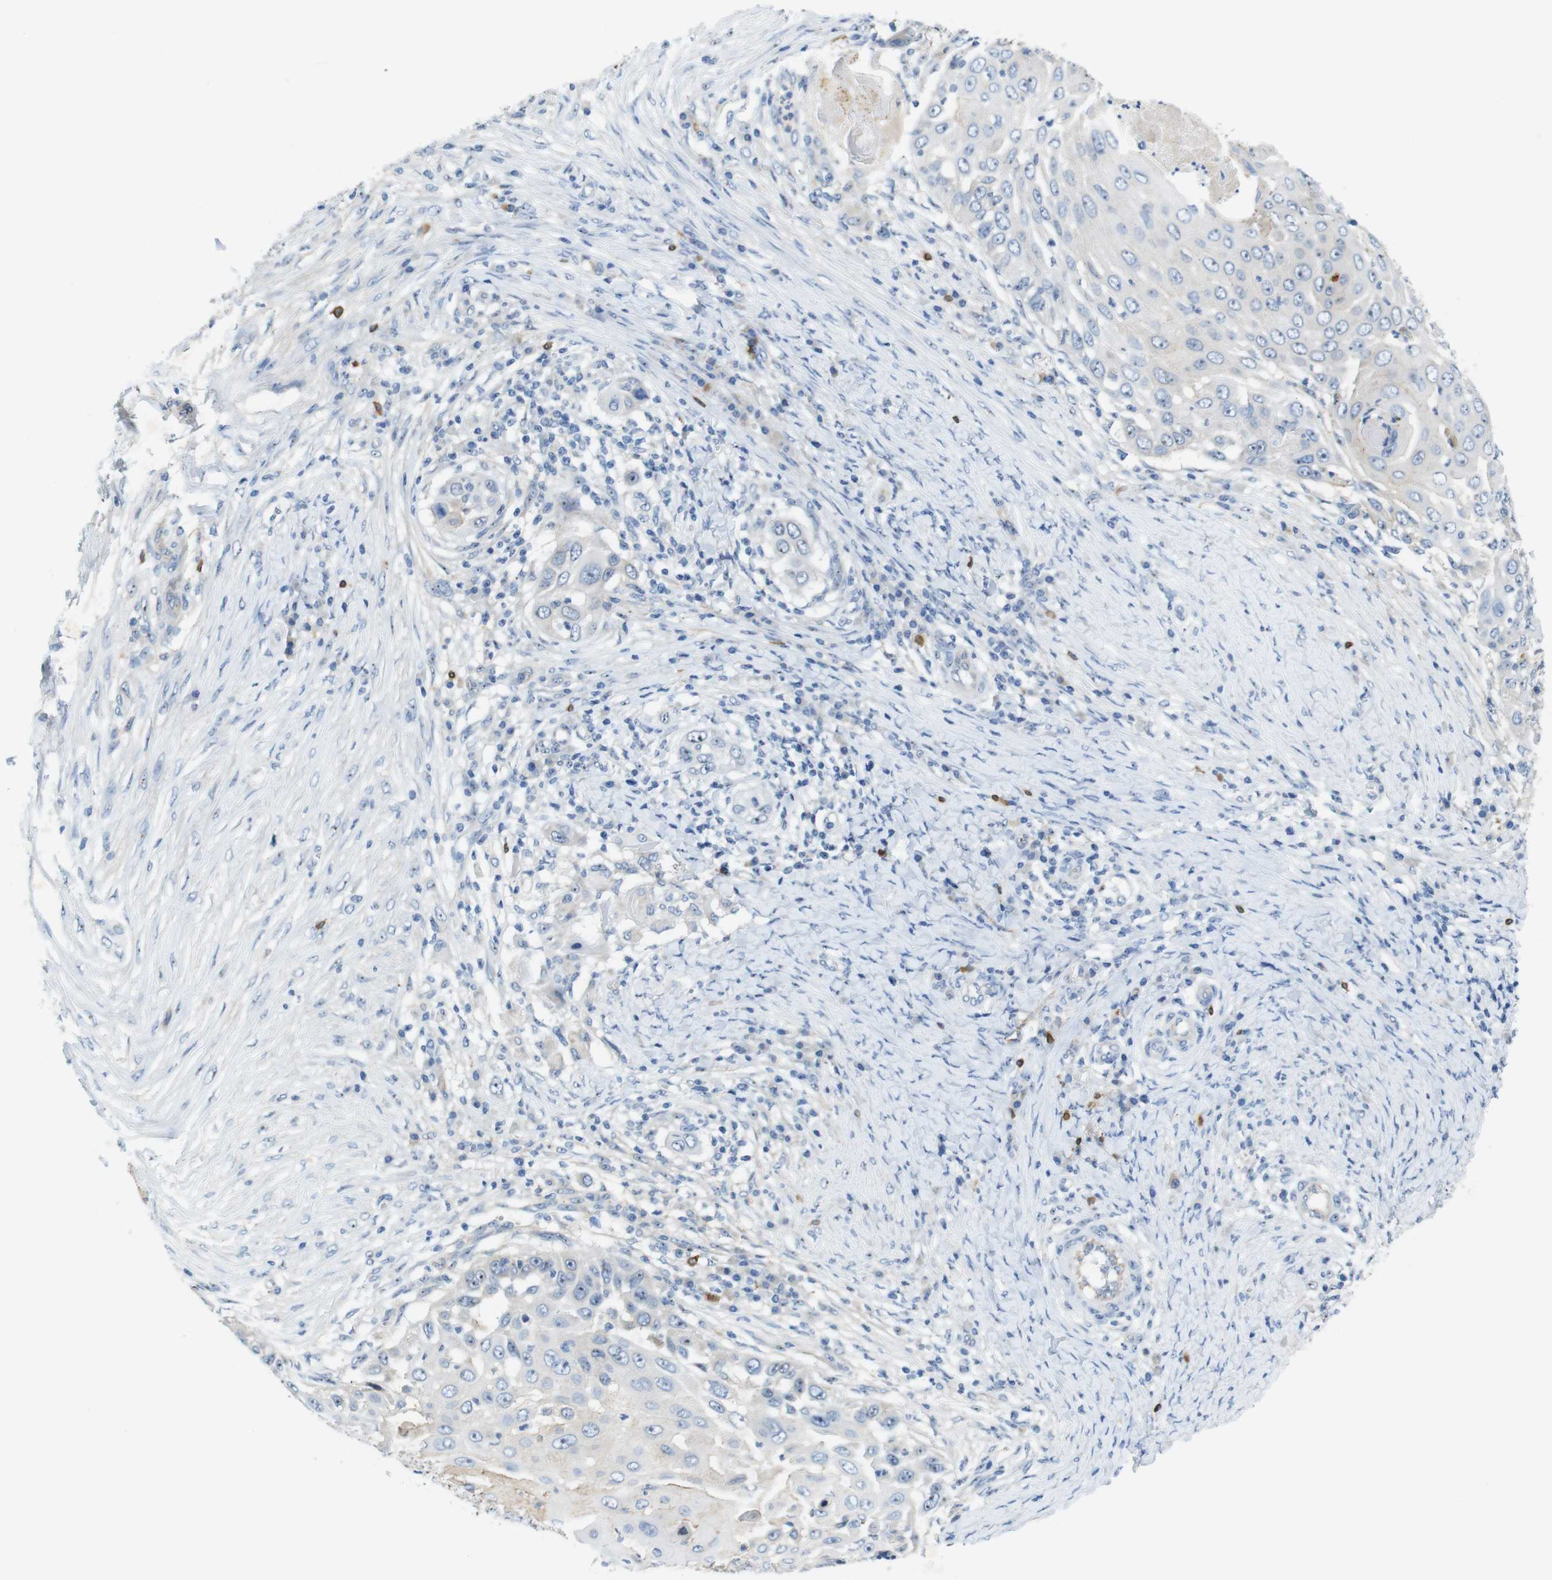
{"staining": {"intensity": "negative", "quantity": "none", "location": "none"}, "tissue": "skin cancer", "cell_type": "Tumor cells", "image_type": "cancer", "snomed": [{"axis": "morphology", "description": "Squamous cell carcinoma, NOS"}, {"axis": "topography", "description": "Skin"}], "caption": "Human skin cancer stained for a protein using IHC exhibits no staining in tumor cells.", "gene": "TJP3", "patient": {"sex": "female", "age": 44}}